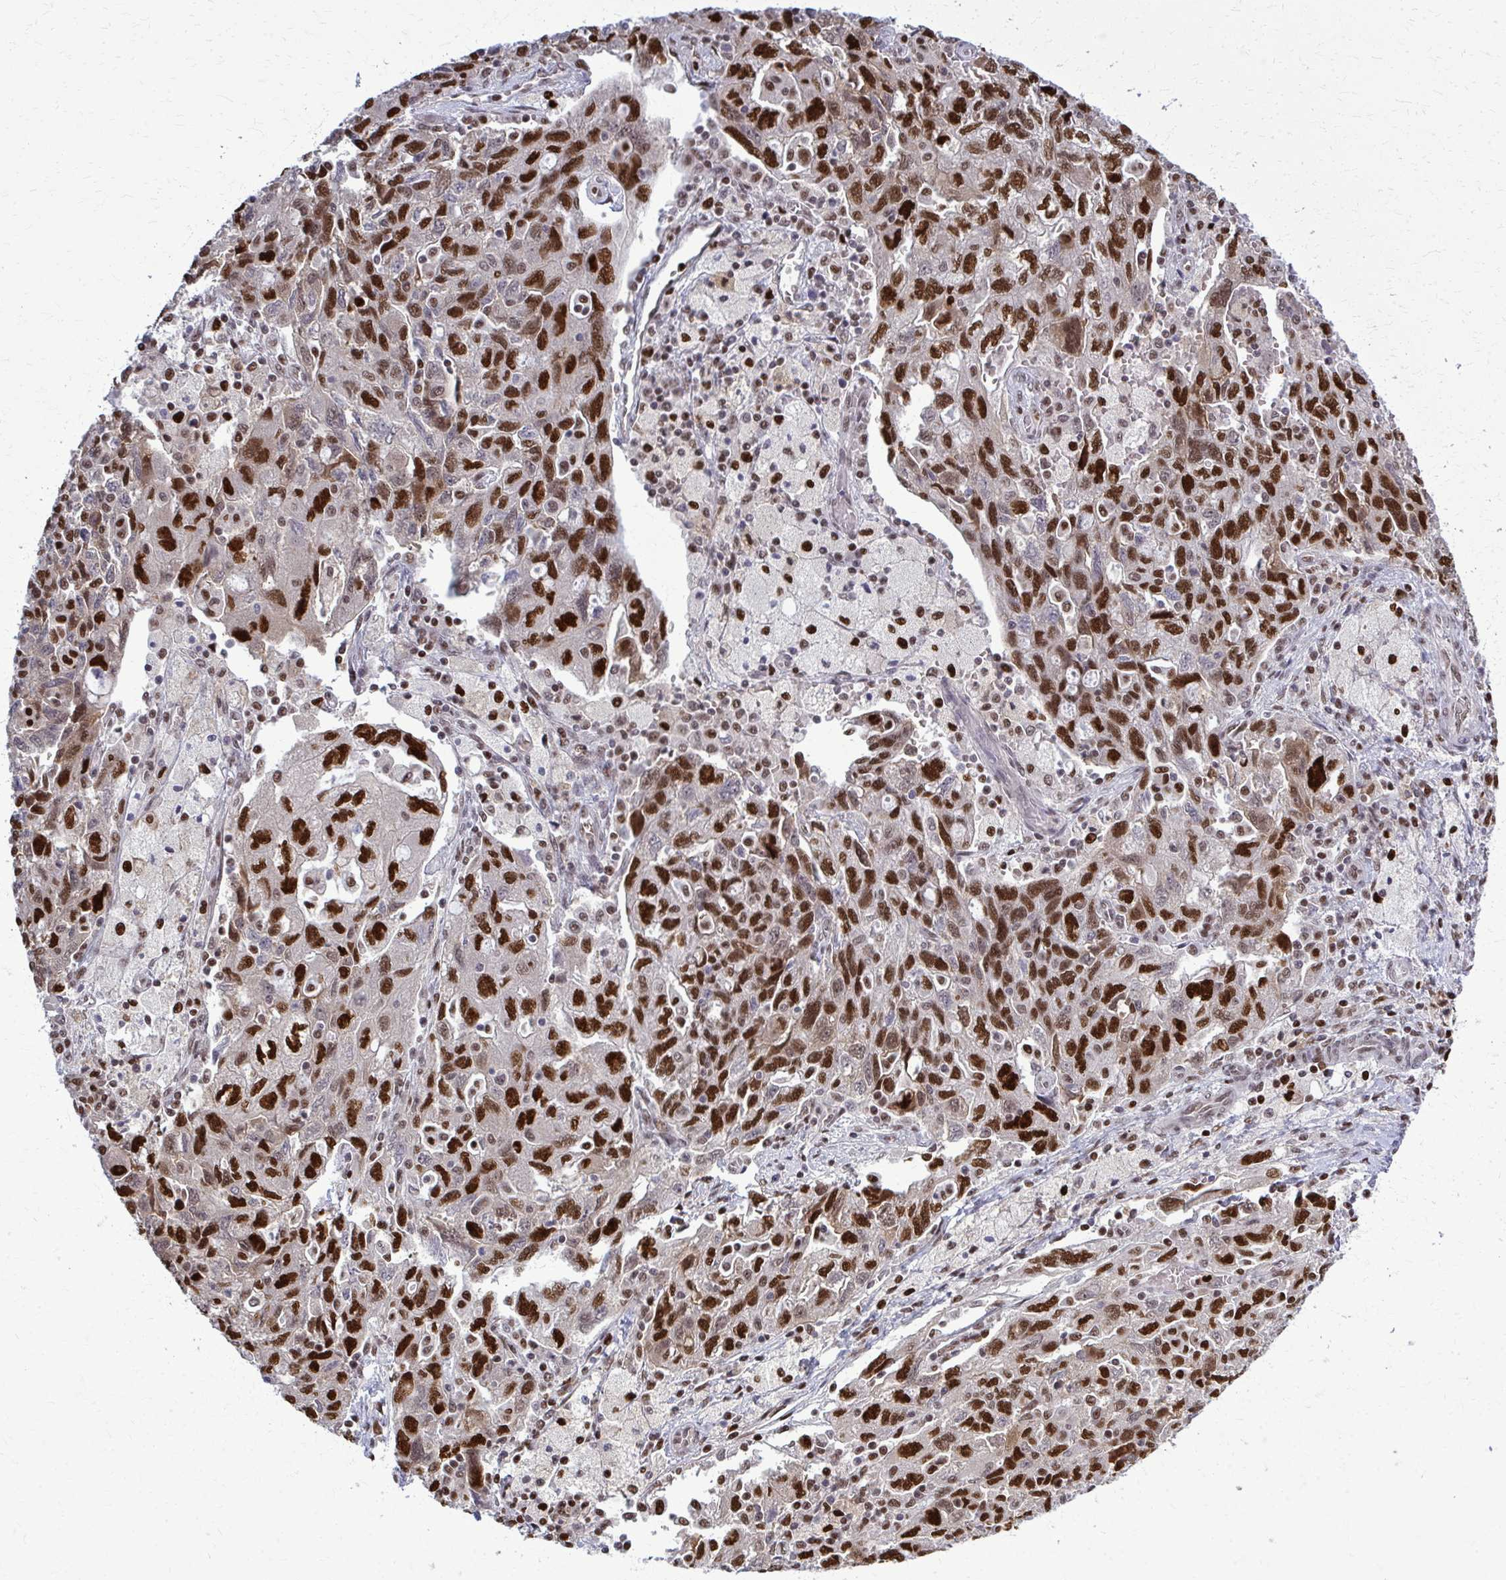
{"staining": {"intensity": "strong", "quantity": ">75%", "location": "cytoplasmic/membranous,nuclear"}, "tissue": "ovarian cancer", "cell_type": "Tumor cells", "image_type": "cancer", "snomed": [{"axis": "morphology", "description": "Carcinoma, NOS"}, {"axis": "morphology", "description": "Cystadenocarcinoma, serous, NOS"}, {"axis": "topography", "description": "Ovary"}], "caption": "Ovarian cancer stained with DAB (3,3'-diaminobenzidine) immunohistochemistry (IHC) shows high levels of strong cytoplasmic/membranous and nuclear staining in approximately >75% of tumor cells. Immunohistochemistry (ihc) stains the protein of interest in brown and the nuclei are stained blue.", "gene": "ZNF559", "patient": {"sex": "female", "age": 69}}